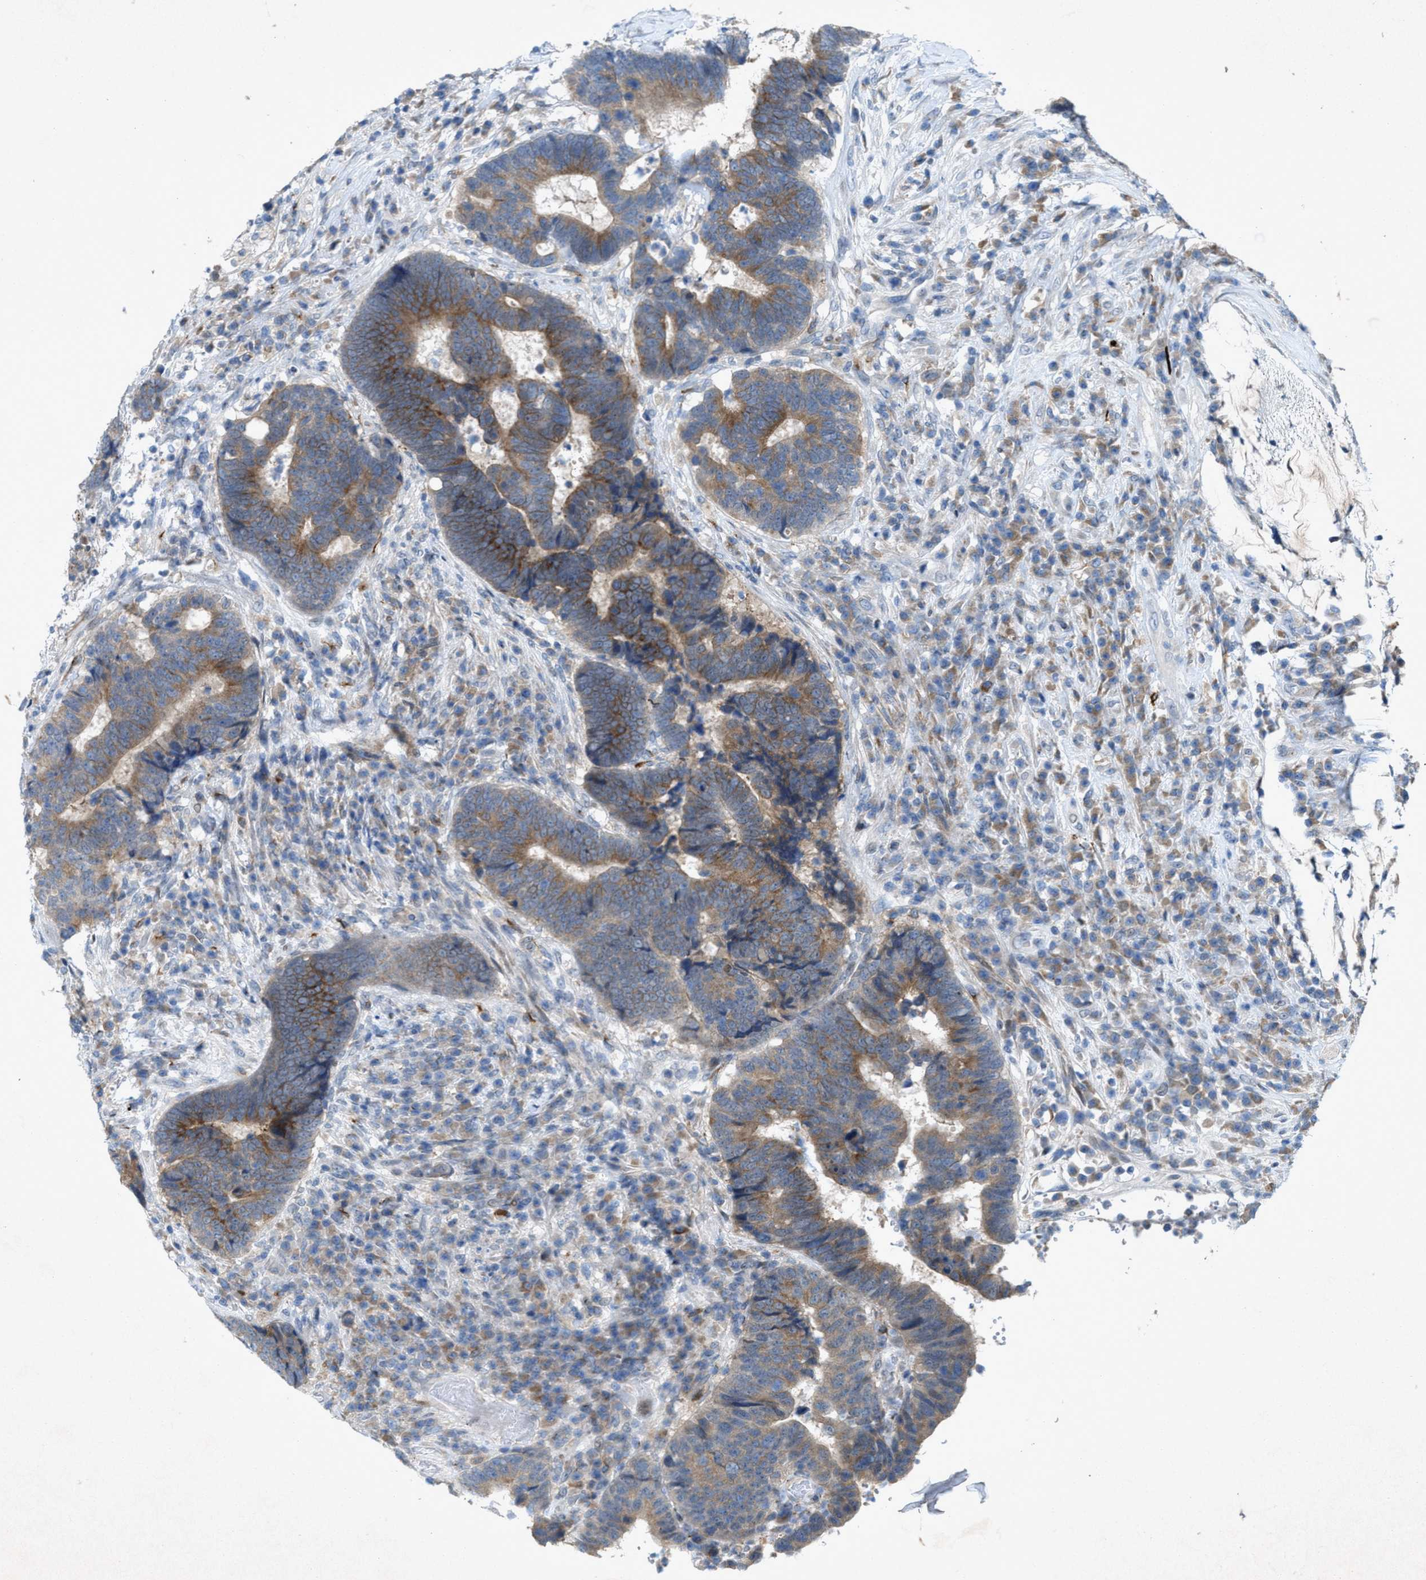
{"staining": {"intensity": "moderate", "quantity": ">75%", "location": "cytoplasmic/membranous"}, "tissue": "colorectal cancer", "cell_type": "Tumor cells", "image_type": "cancer", "snomed": [{"axis": "morphology", "description": "Adenocarcinoma, NOS"}, {"axis": "topography", "description": "Rectum"}], "caption": "Protein staining by immunohistochemistry demonstrates moderate cytoplasmic/membranous staining in about >75% of tumor cells in colorectal adenocarcinoma.", "gene": "URGCP", "patient": {"sex": "female", "age": 89}}